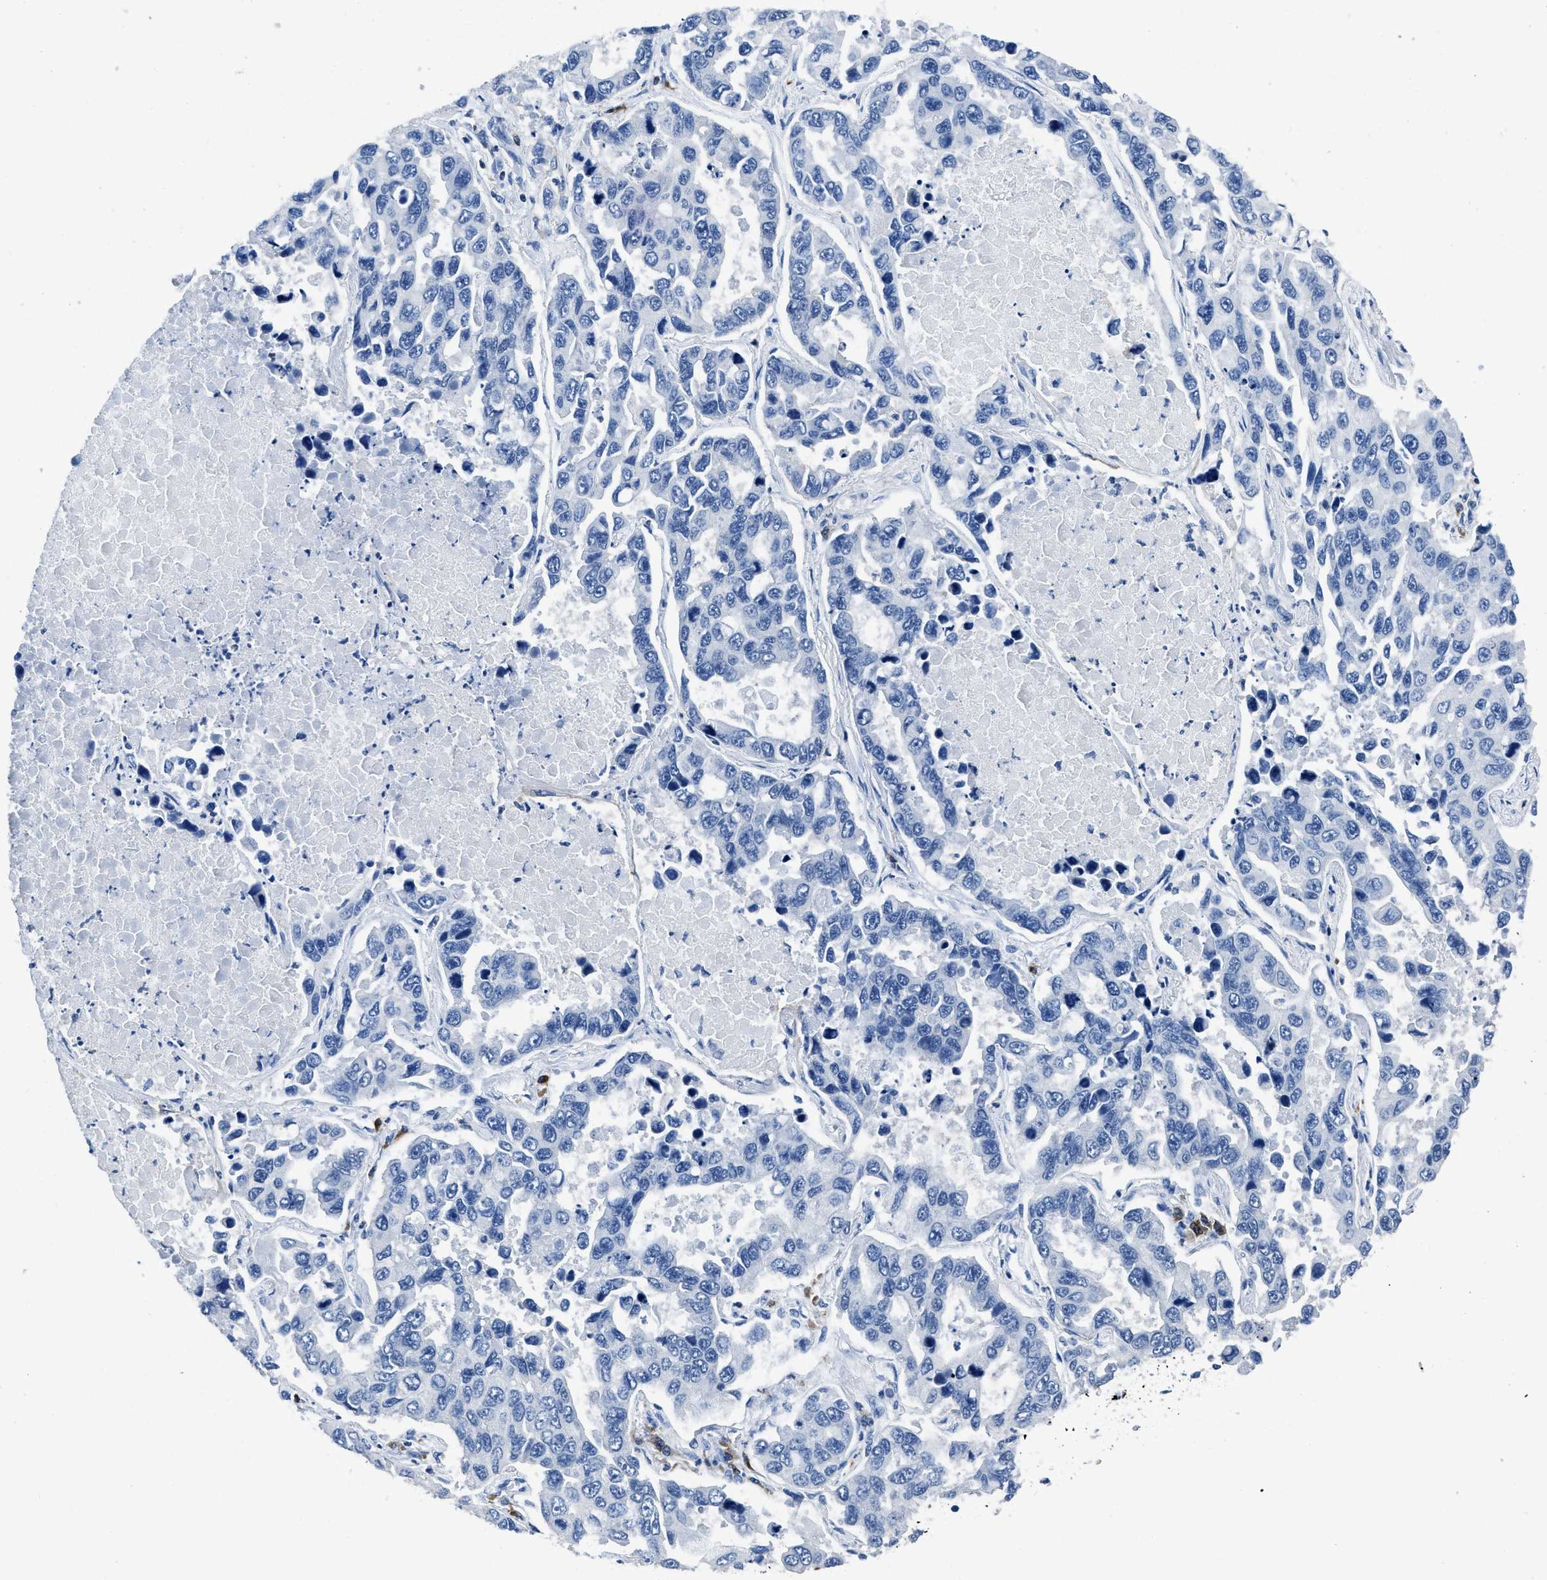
{"staining": {"intensity": "negative", "quantity": "none", "location": "none"}, "tissue": "lung cancer", "cell_type": "Tumor cells", "image_type": "cancer", "snomed": [{"axis": "morphology", "description": "Adenocarcinoma, NOS"}, {"axis": "topography", "description": "Lung"}], "caption": "Protein analysis of lung cancer demonstrates no significant staining in tumor cells.", "gene": "ITGA3", "patient": {"sex": "male", "age": 64}}